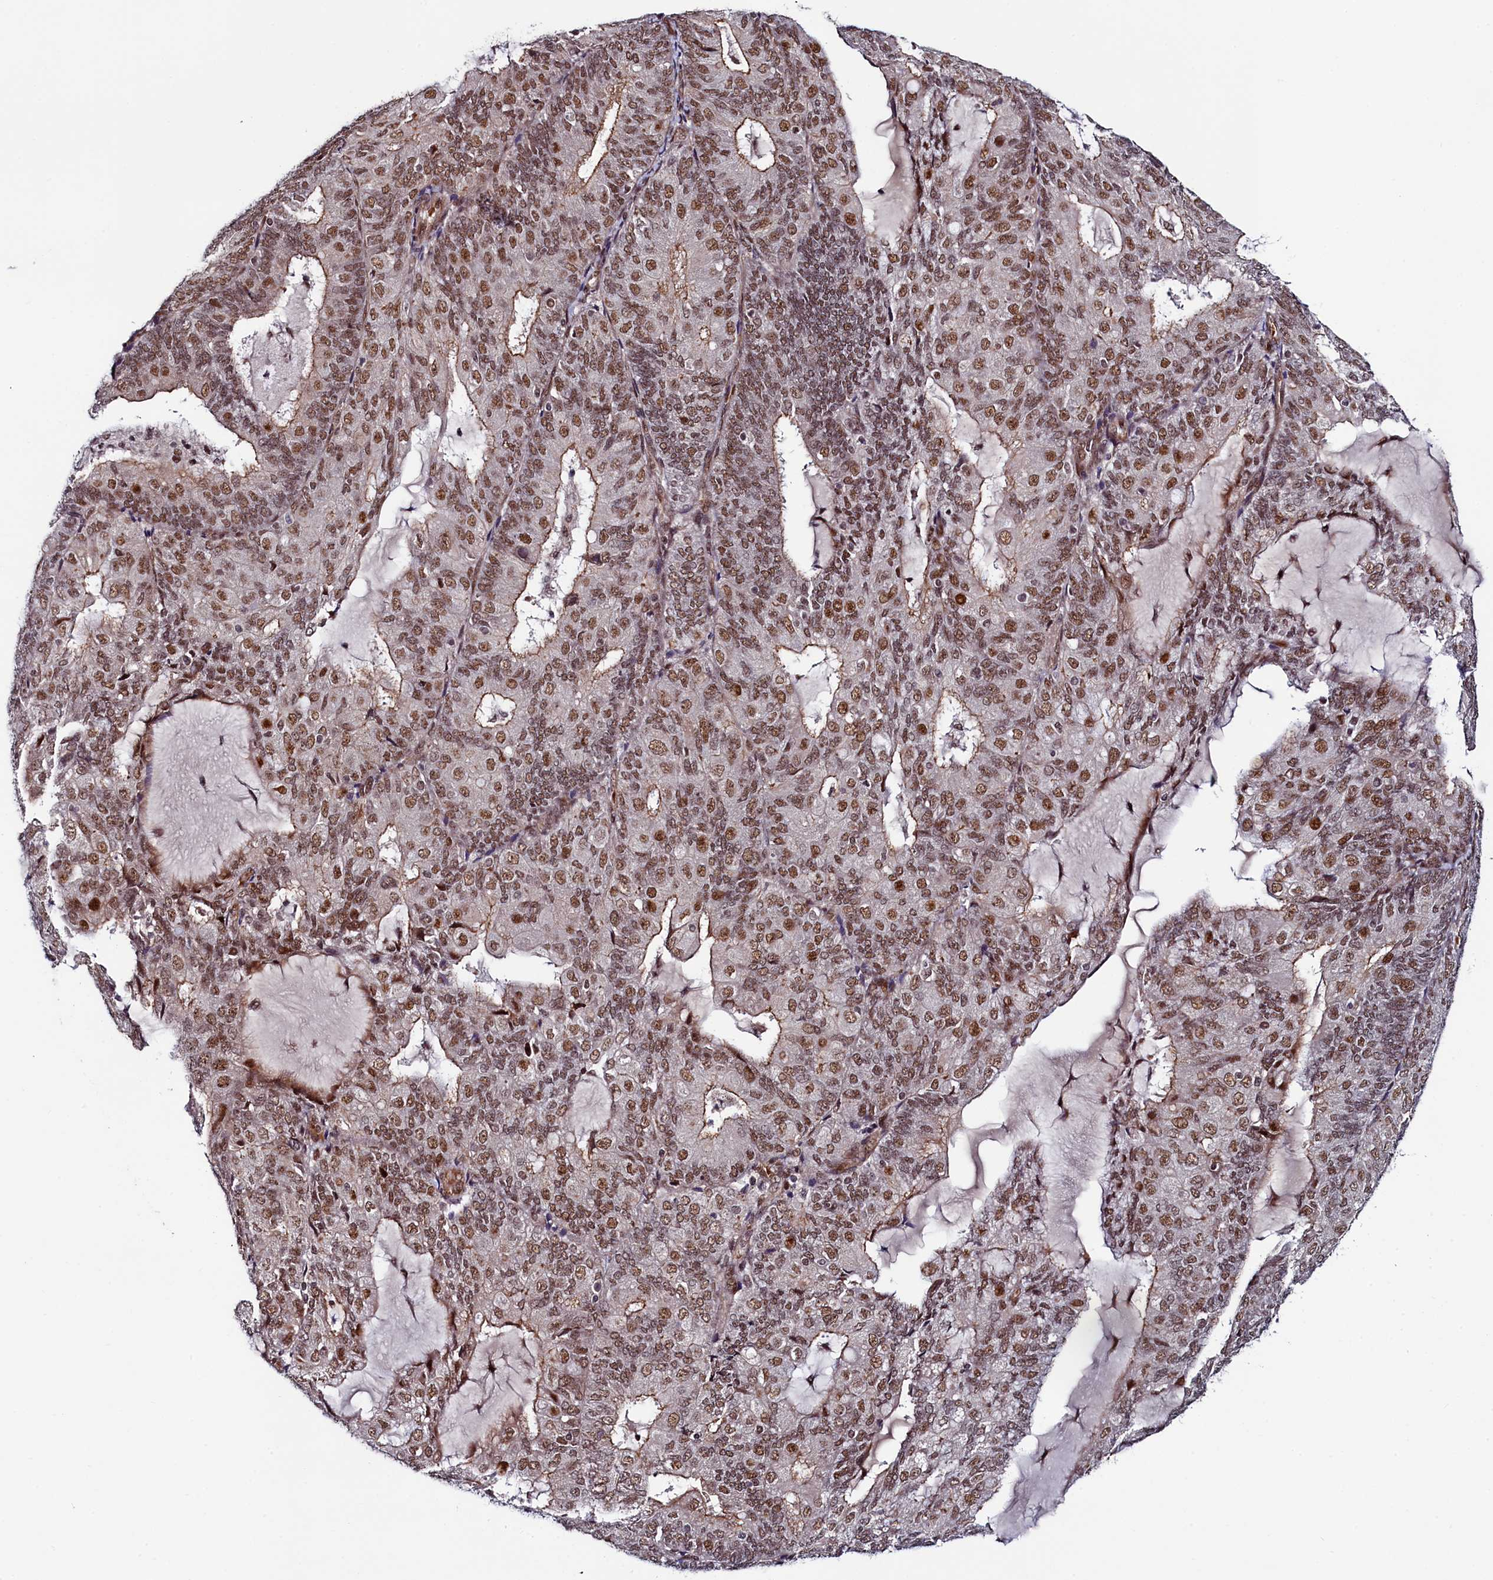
{"staining": {"intensity": "moderate", "quantity": ">75%", "location": "cytoplasmic/membranous,nuclear"}, "tissue": "endometrial cancer", "cell_type": "Tumor cells", "image_type": "cancer", "snomed": [{"axis": "morphology", "description": "Adenocarcinoma, NOS"}, {"axis": "topography", "description": "Endometrium"}], "caption": "Immunohistochemistry (IHC) photomicrograph of adenocarcinoma (endometrial) stained for a protein (brown), which displays medium levels of moderate cytoplasmic/membranous and nuclear expression in about >75% of tumor cells.", "gene": "LEO1", "patient": {"sex": "female", "age": 81}}